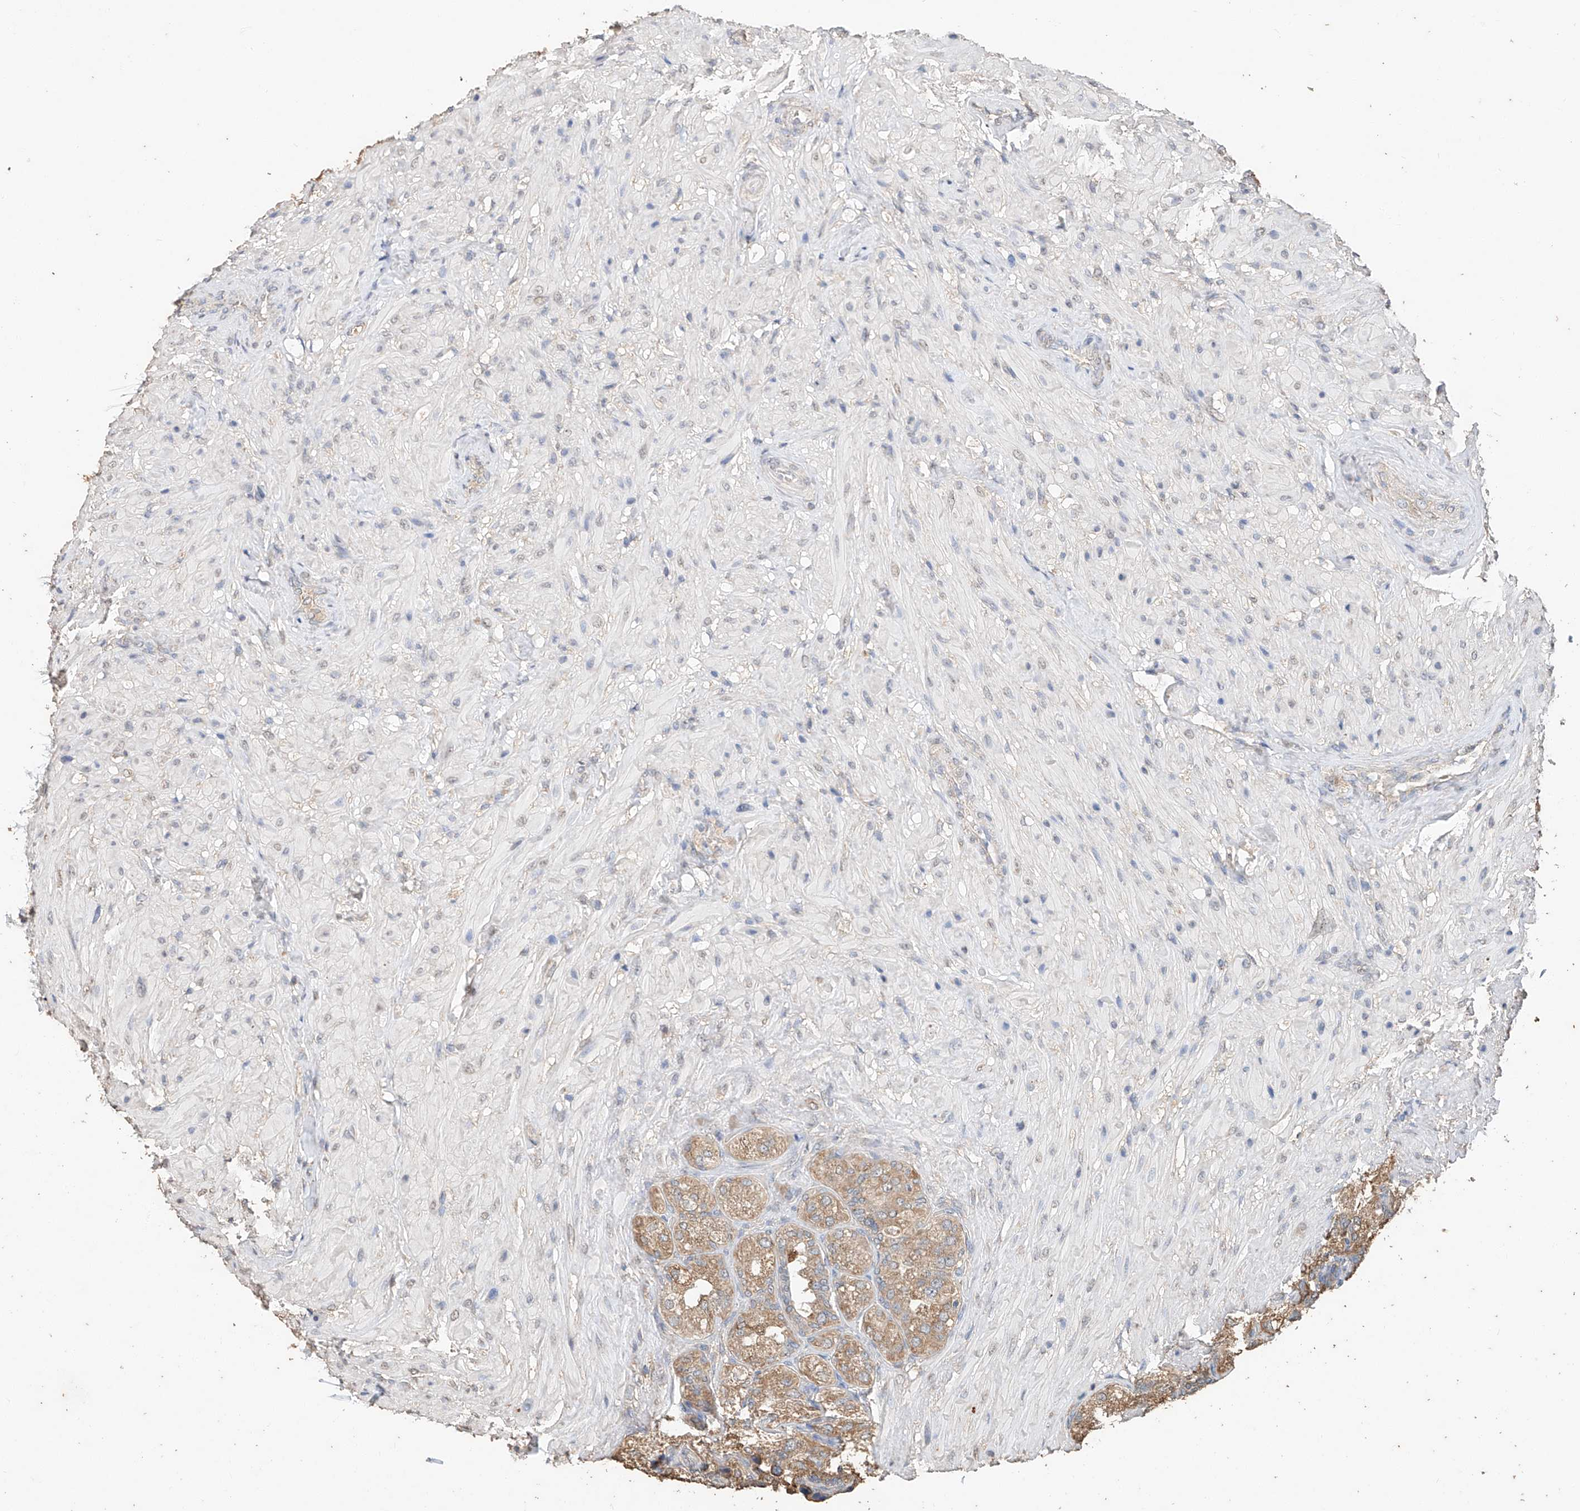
{"staining": {"intensity": "moderate", "quantity": "25%-75%", "location": "cytoplasmic/membranous"}, "tissue": "seminal vesicle", "cell_type": "Glandular cells", "image_type": "normal", "snomed": [{"axis": "morphology", "description": "Normal tissue, NOS"}, {"axis": "topography", "description": "Seminal veicle"}, {"axis": "topography", "description": "Peripheral nerve tissue"}], "caption": "Protein expression analysis of unremarkable seminal vesicle exhibits moderate cytoplasmic/membranous expression in approximately 25%-75% of glandular cells.", "gene": "CERS4", "patient": {"sex": "male", "age": 63}}